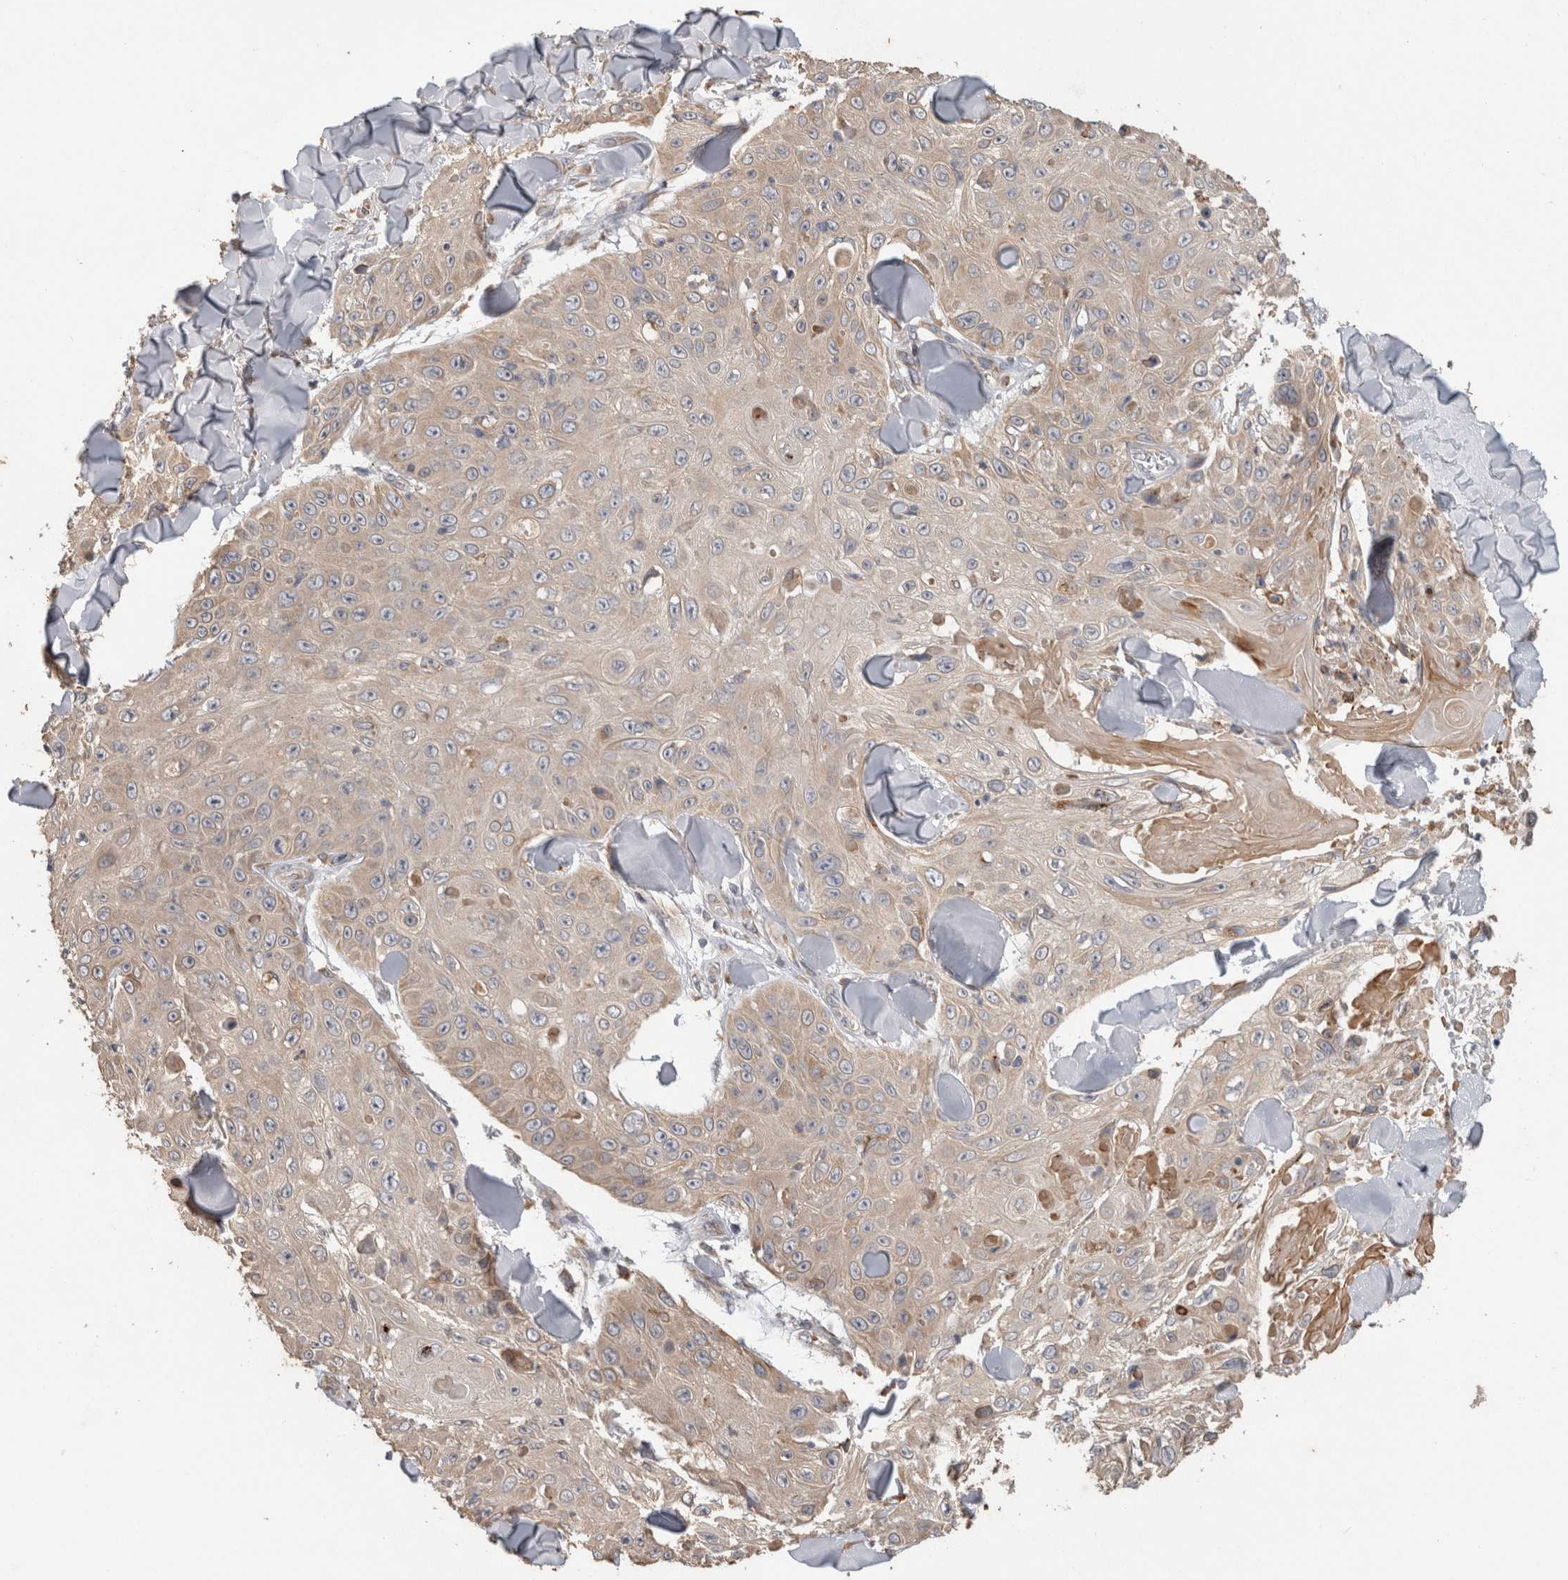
{"staining": {"intensity": "weak", "quantity": "25%-75%", "location": "cytoplasmic/membranous"}, "tissue": "skin cancer", "cell_type": "Tumor cells", "image_type": "cancer", "snomed": [{"axis": "morphology", "description": "Squamous cell carcinoma, NOS"}, {"axis": "topography", "description": "Skin"}], "caption": "There is low levels of weak cytoplasmic/membranous expression in tumor cells of squamous cell carcinoma (skin), as demonstrated by immunohistochemical staining (brown color).", "gene": "ADGRL3", "patient": {"sex": "male", "age": 86}}